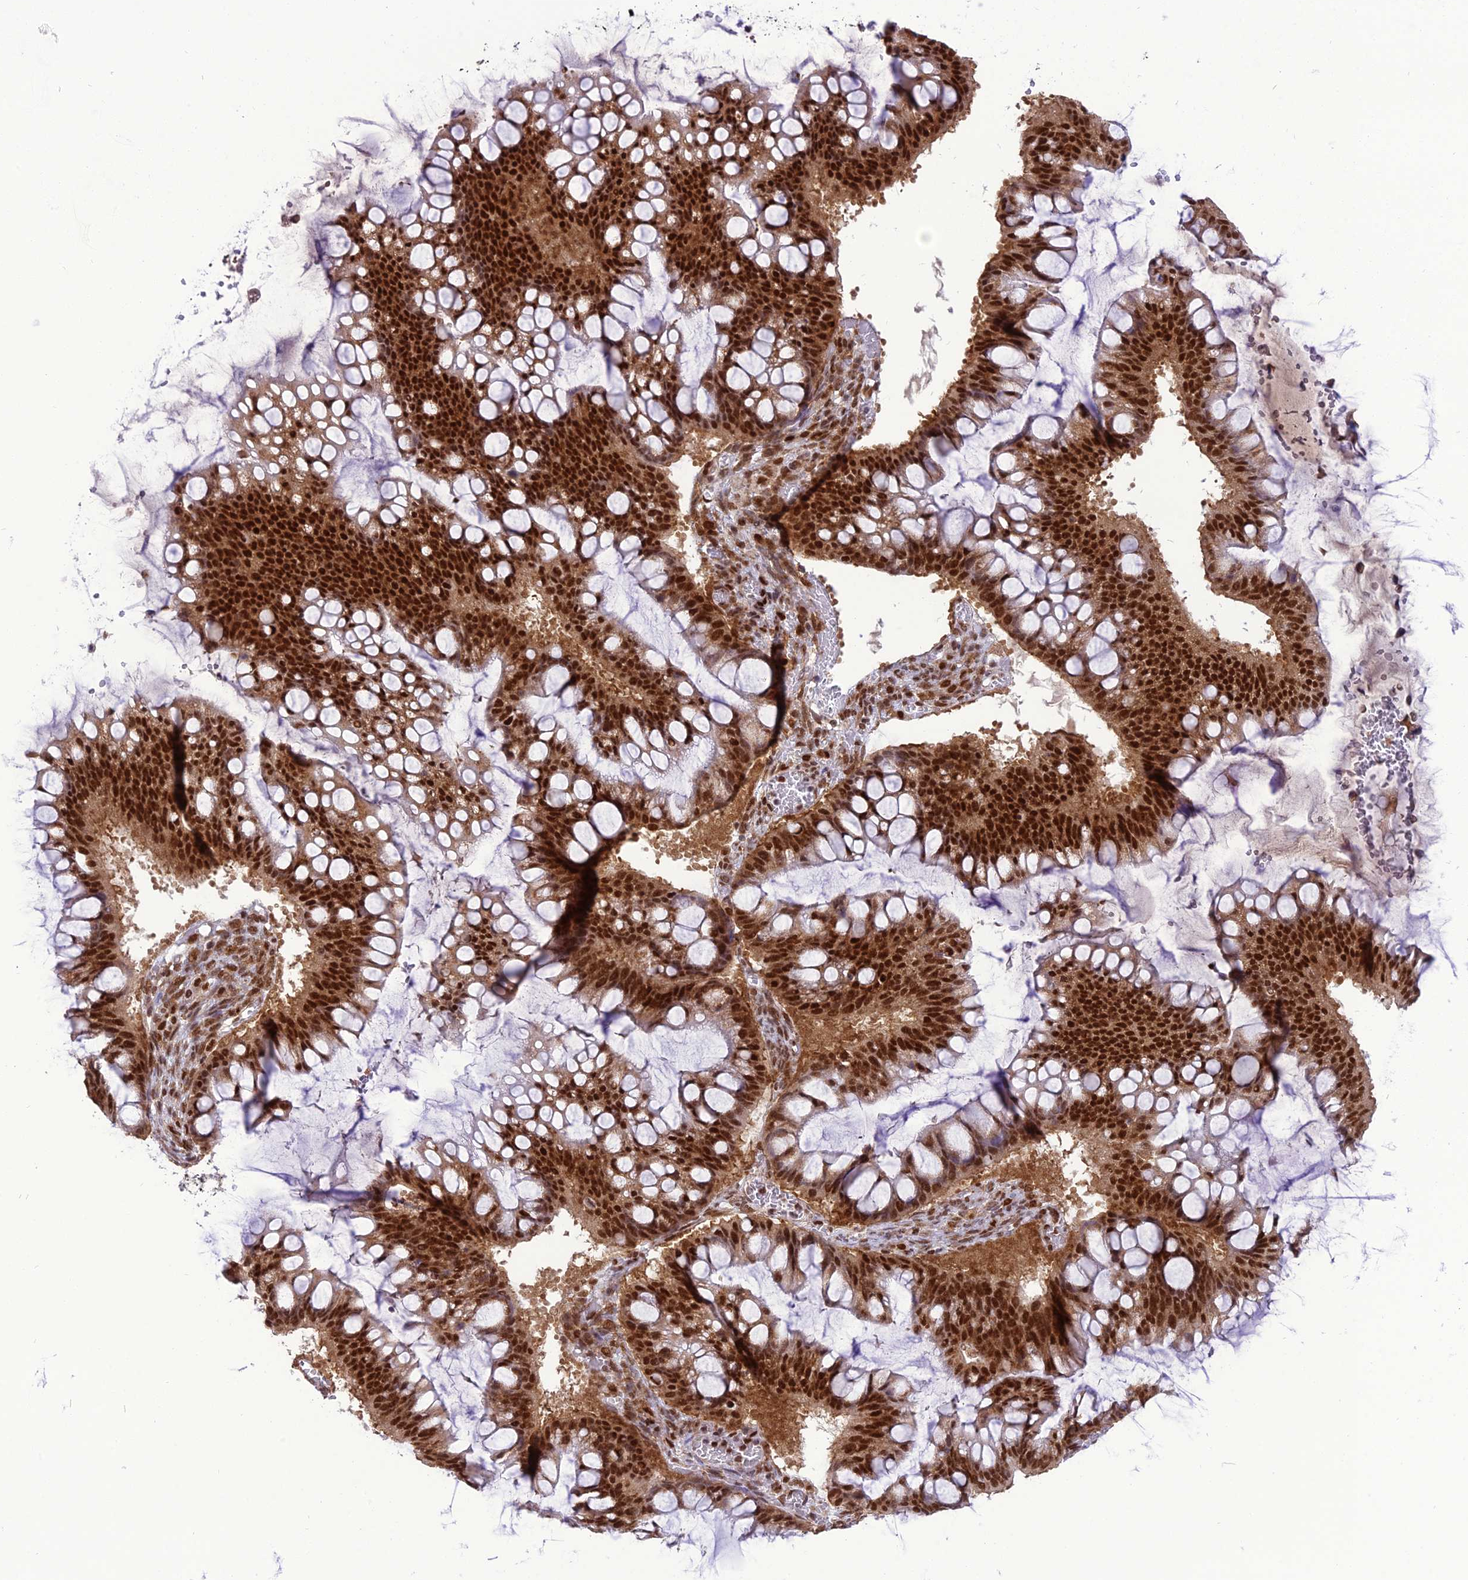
{"staining": {"intensity": "strong", "quantity": ">75%", "location": "nuclear"}, "tissue": "ovarian cancer", "cell_type": "Tumor cells", "image_type": "cancer", "snomed": [{"axis": "morphology", "description": "Cystadenocarcinoma, mucinous, NOS"}, {"axis": "topography", "description": "Ovary"}], "caption": "IHC (DAB (3,3'-diaminobenzidine)) staining of ovarian cancer demonstrates strong nuclear protein staining in about >75% of tumor cells. (DAB = brown stain, brightfield microscopy at high magnification).", "gene": "DDX1", "patient": {"sex": "female", "age": 73}}